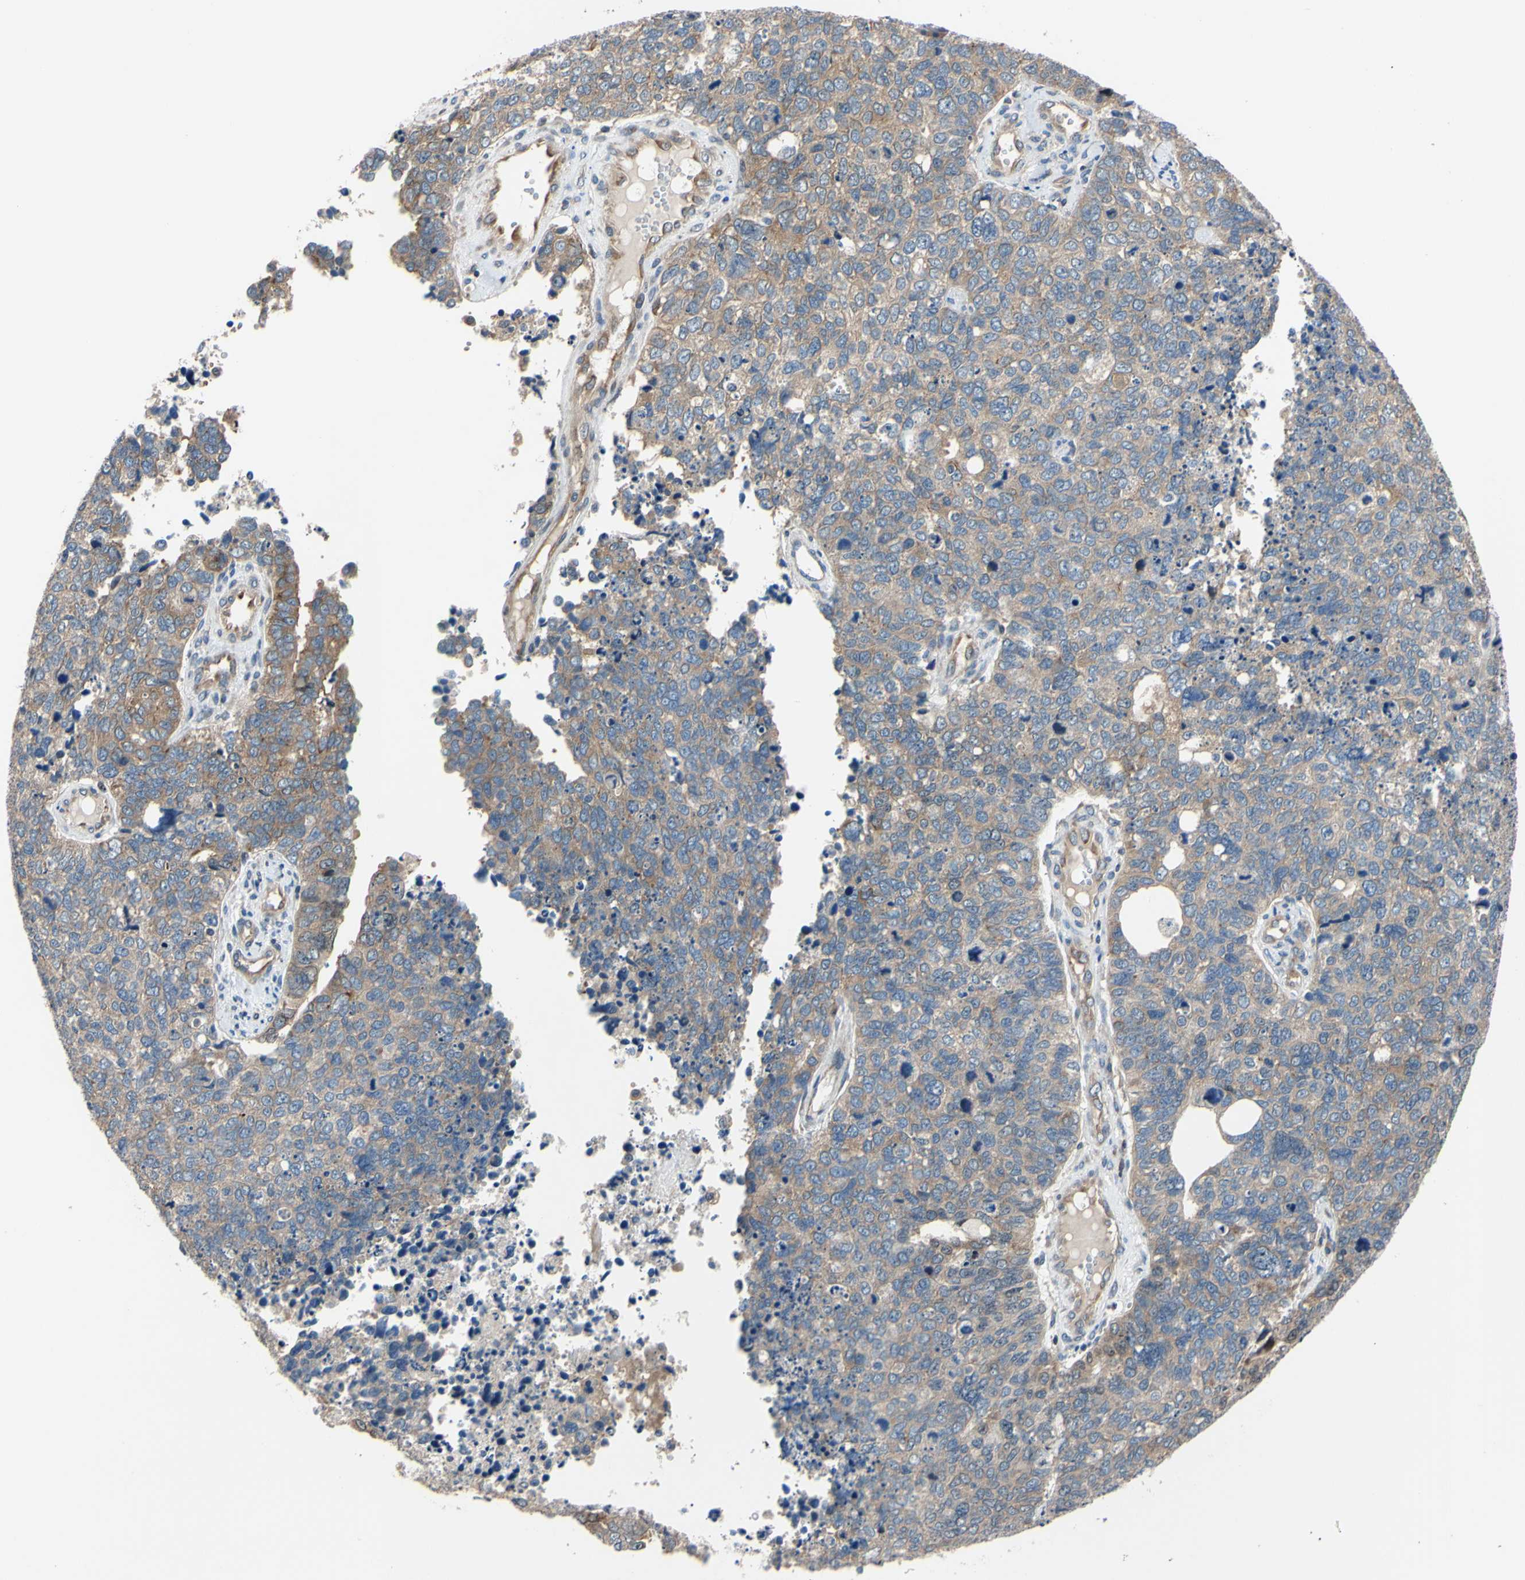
{"staining": {"intensity": "weak", "quantity": ">75%", "location": "cytoplasmic/membranous"}, "tissue": "cervical cancer", "cell_type": "Tumor cells", "image_type": "cancer", "snomed": [{"axis": "morphology", "description": "Squamous cell carcinoma, NOS"}, {"axis": "topography", "description": "Cervix"}], "caption": "Cervical cancer stained with a protein marker shows weak staining in tumor cells.", "gene": "RARS1", "patient": {"sex": "female", "age": 63}}